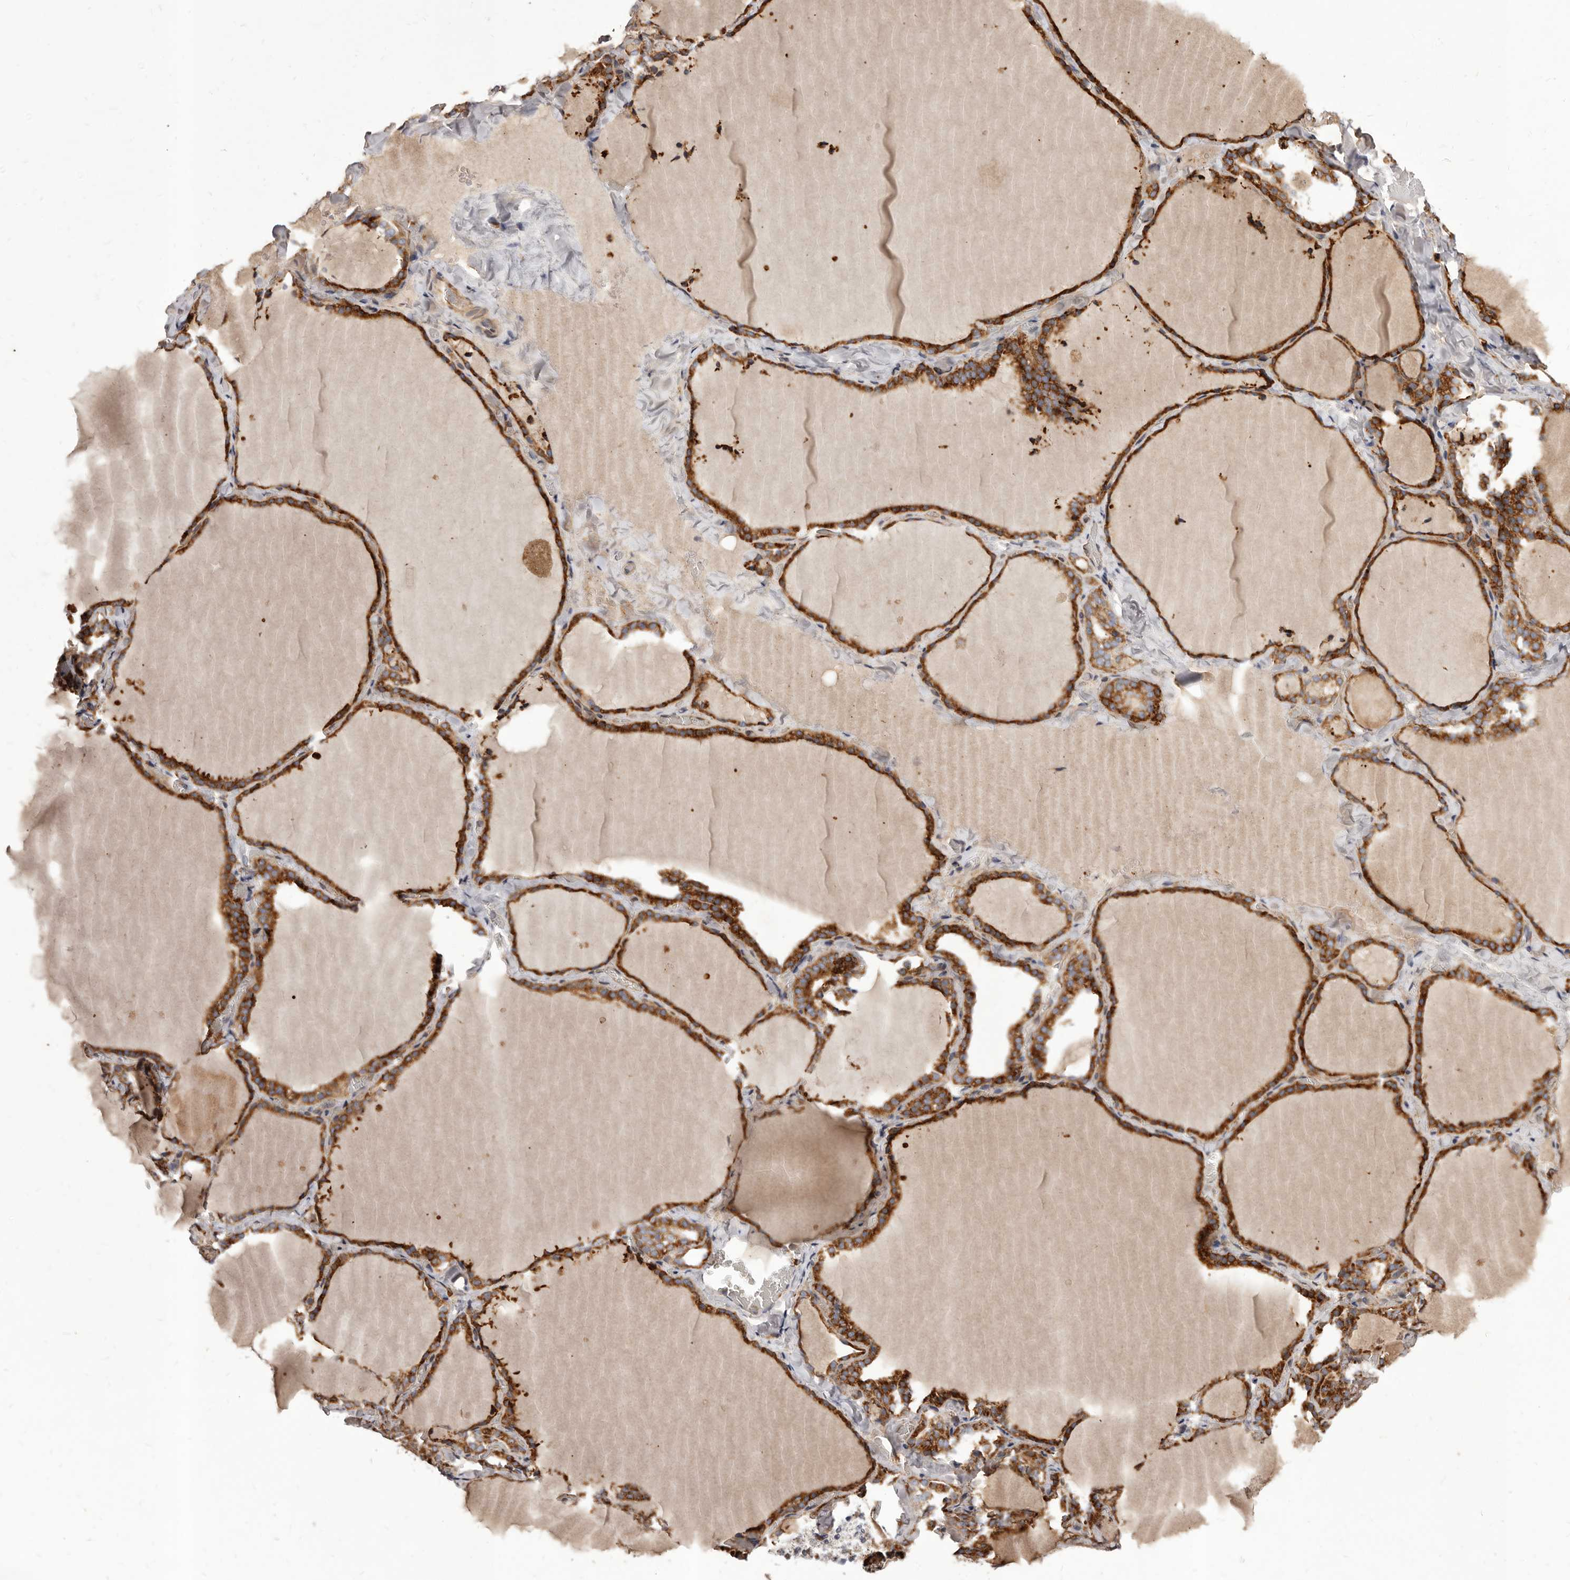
{"staining": {"intensity": "strong", "quantity": ">75%", "location": "cytoplasmic/membranous"}, "tissue": "thyroid gland", "cell_type": "Glandular cells", "image_type": "normal", "snomed": [{"axis": "morphology", "description": "Normal tissue, NOS"}, {"axis": "topography", "description": "Thyroid gland"}], "caption": "Glandular cells exhibit strong cytoplasmic/membranous staining in approximately >75% of cells in normal thyroid gland. (Brightfield microscopy of DAB IHC at high magnification).", "gene": "ALPK1", "patient": {"sex": "female", "age": 22}}